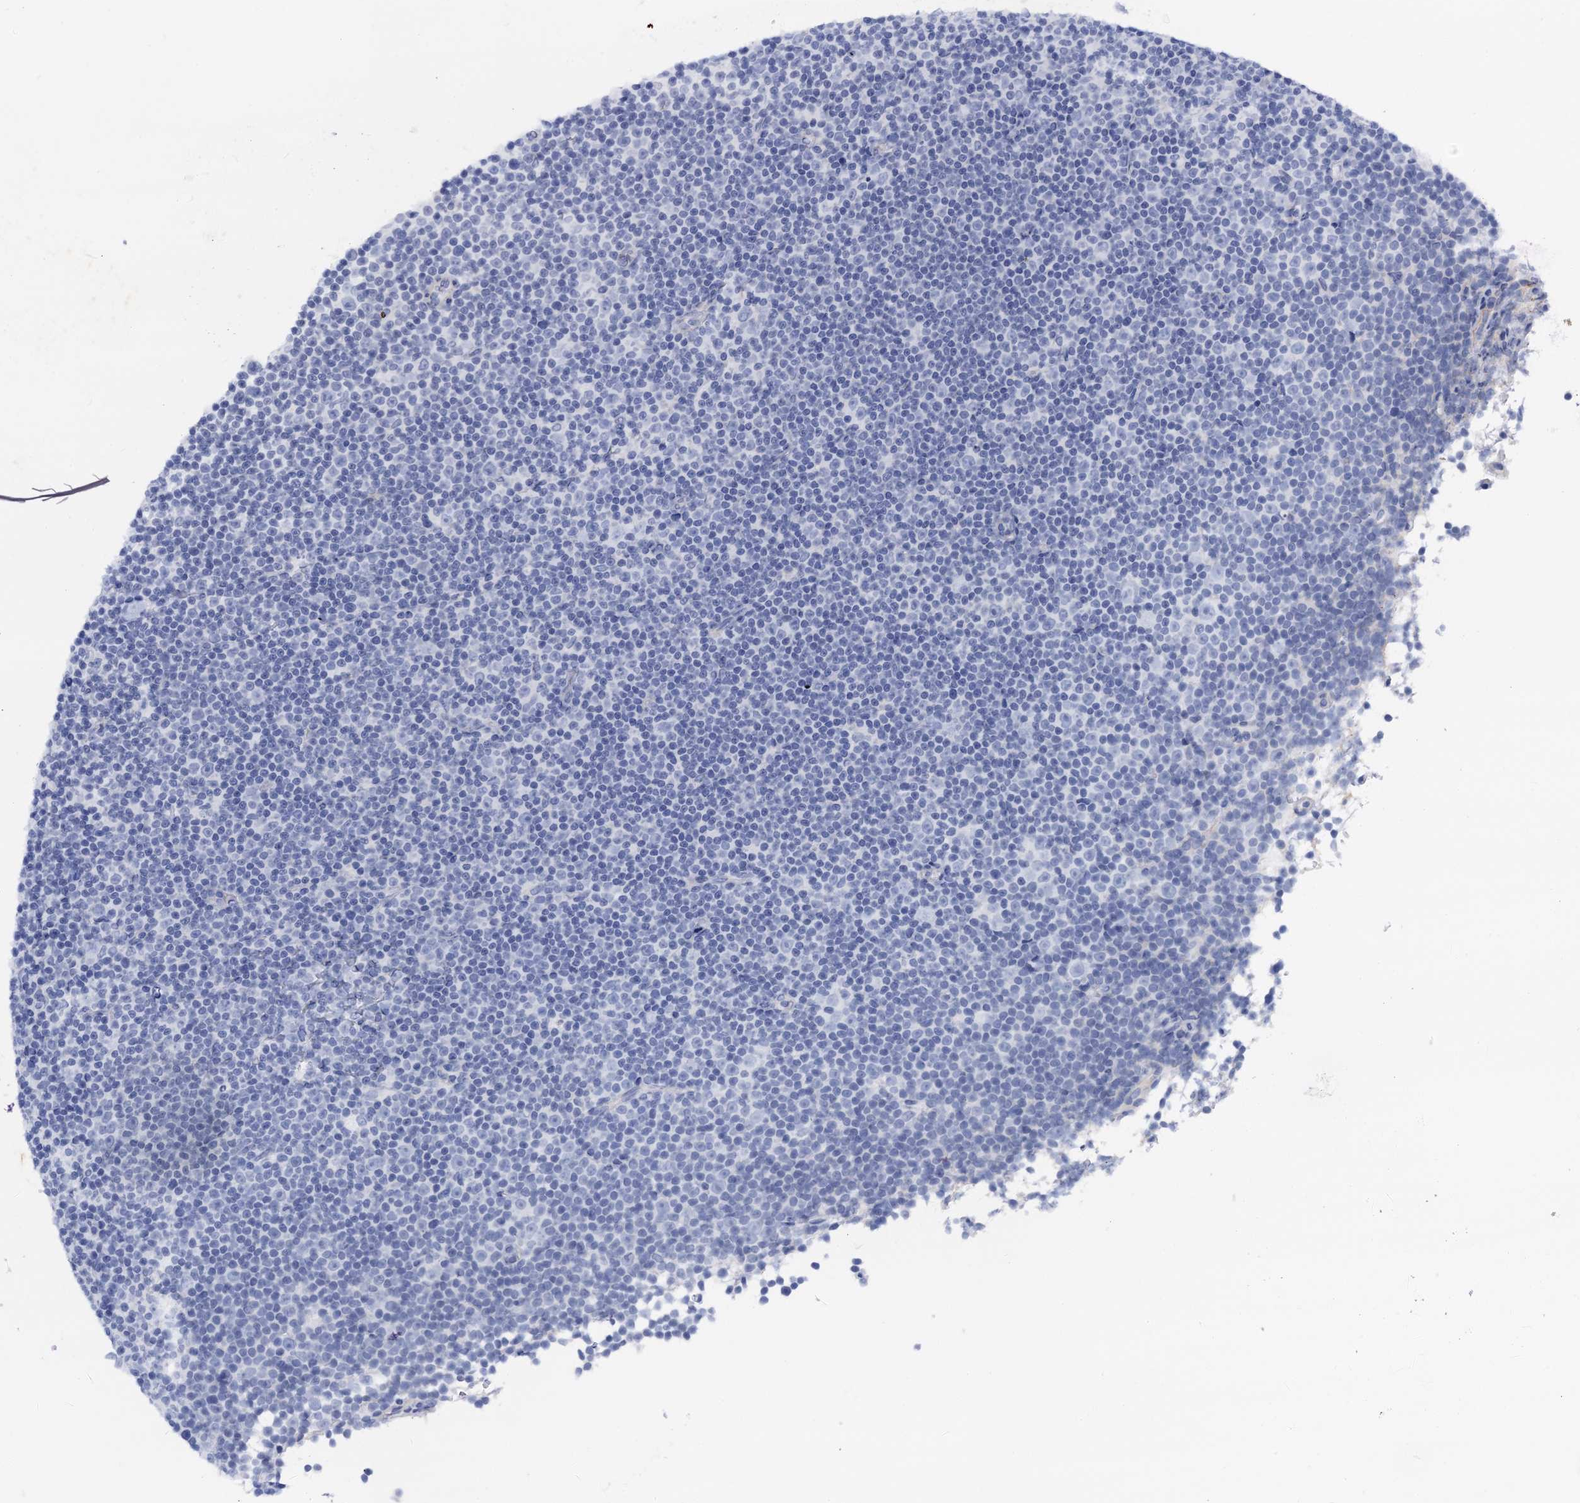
{"staining": {"intensity": "negative", "quantity": "none", "location": "none"}, "tissue": "lymphoma", "cell_type": "Tumor cells", "image_type": "cancer", "snomed": [{"axis": "morphology", "description": "Malignant lymphoma, non-Hodgkin's type, Low grade"}, {"axis": "topography", "description": "Lymph node"}], "caption": "A histopathology image of human lymphoma is negative for staining in tumor cells.", "gene": "CALML5", "patient": {"sex": "female", "age": 67}}